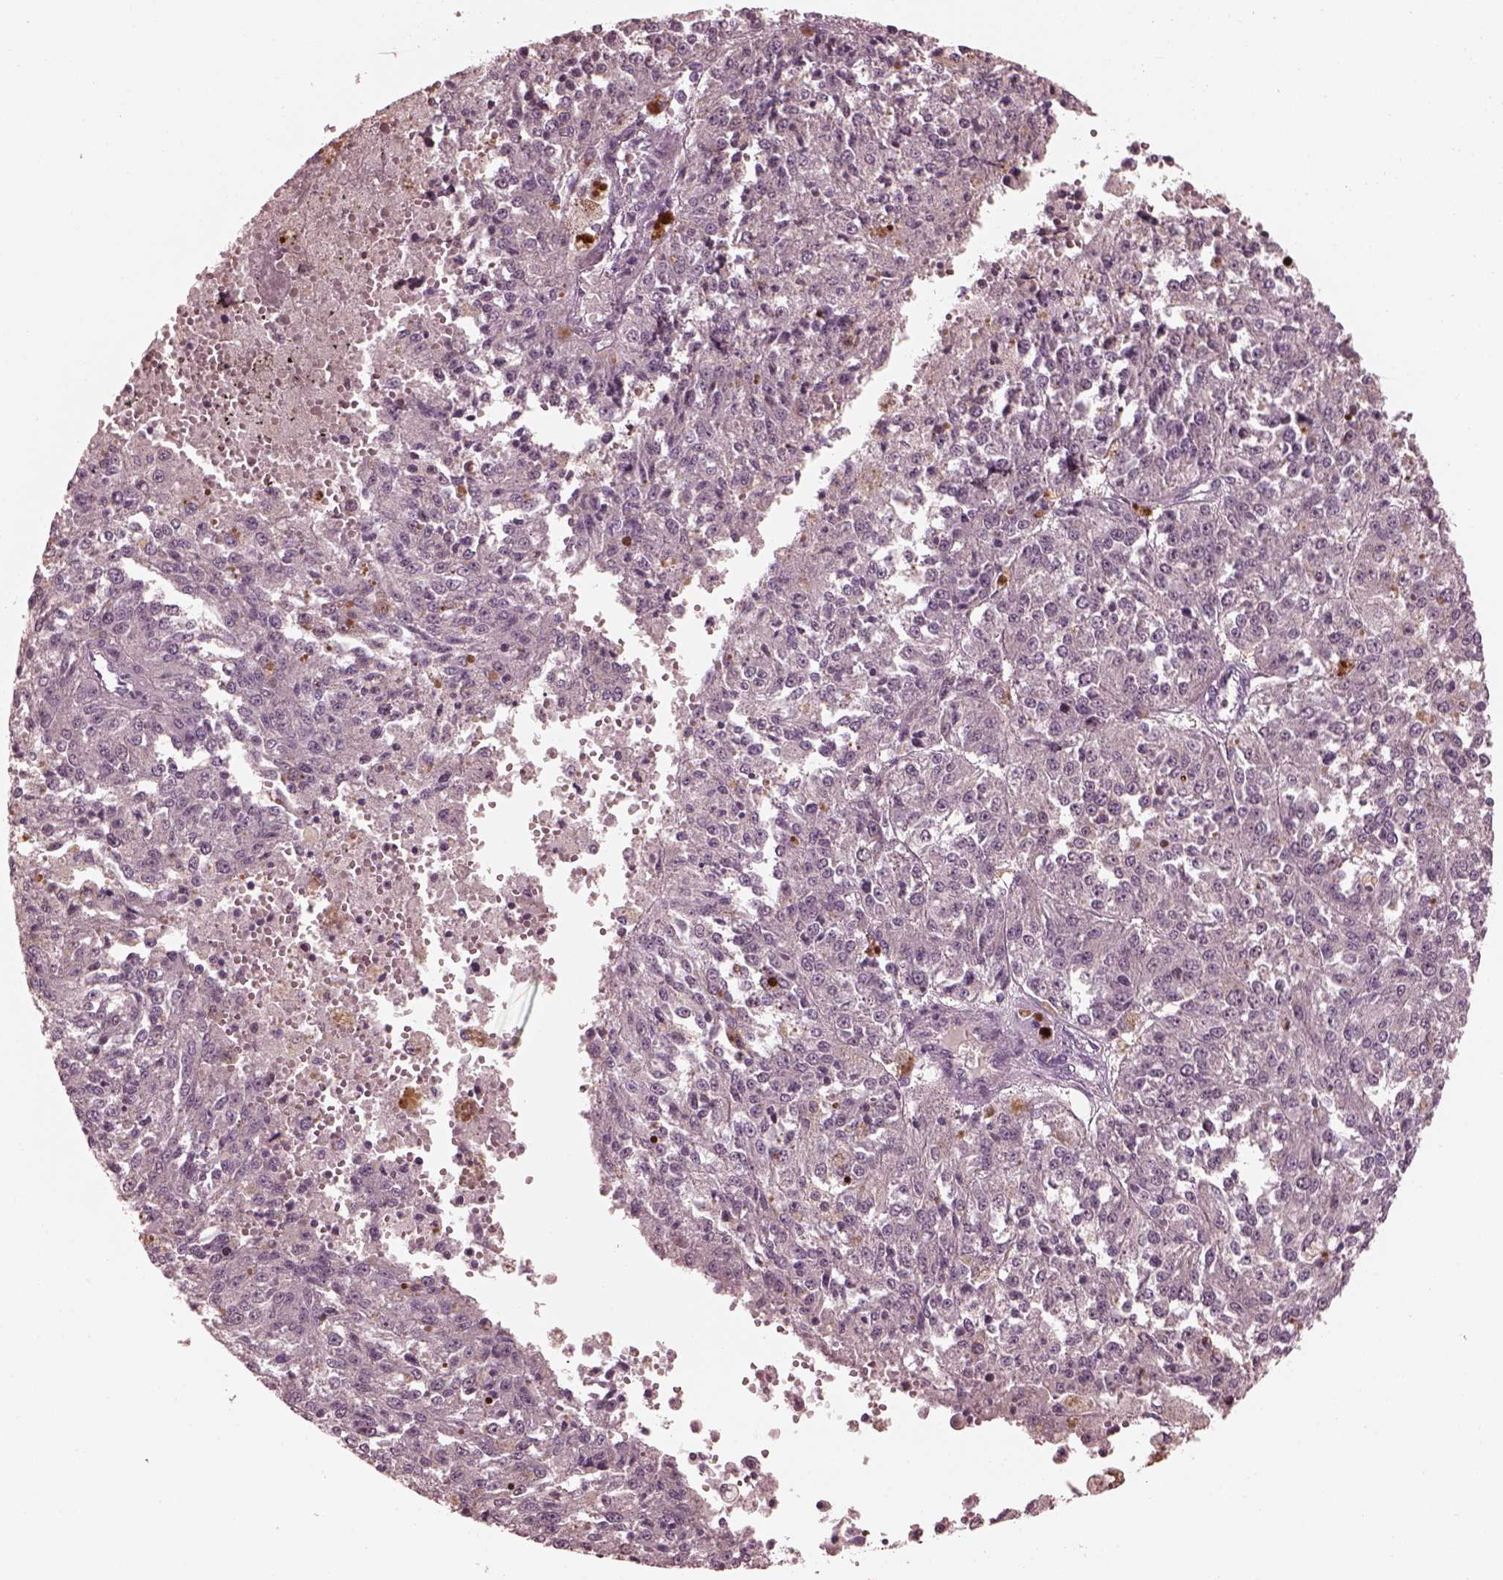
{"staining": {"intensity": "negative", "quantity": "none", "location": "none"}, "tissue": "melanoma", "cell_type": "Tumor cells", "image_type": "cancer", "snomed": [{"axis": "morphology", "description": "Malignant melanoma, Metastatic site"}, {"axis": "topography", "description": "Lymph node"}], "caption": "This is a image of IHC staining of malignant melanoma (metastatic site), which shows no staining in tumor cells. (Stains: DAB (3,3'-diaminobenzidine) immunohistochemistry with hematoxylin counter stain, Microscopy: brightfield microscopy at high magnification).", "gene": "C2orf81", "patient": {"sex": "female", "age": 64}}